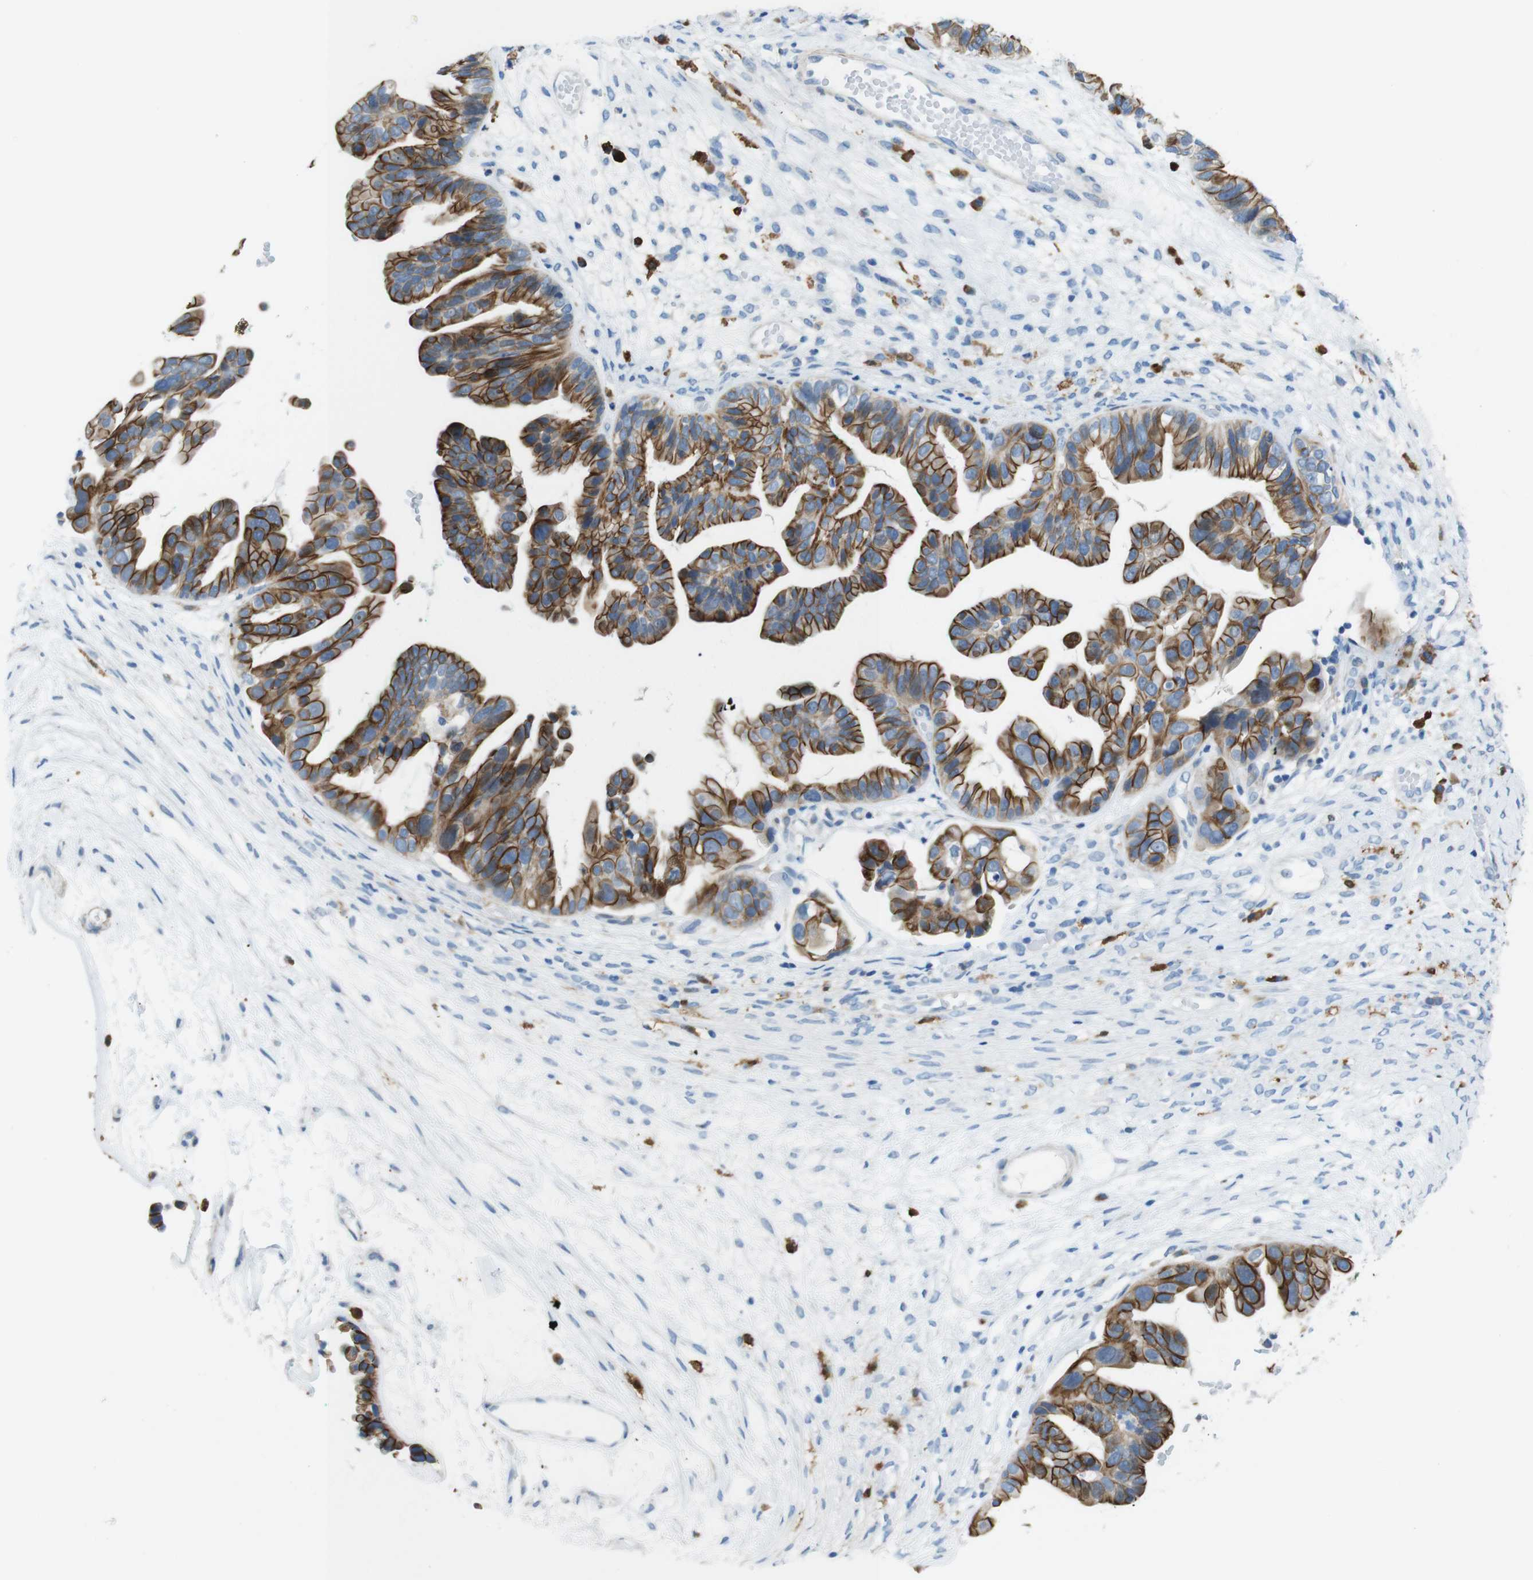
{"staining": {"intensity": "strong", "quantity": ">75%", "location": "cytoplasmic/membranous"}, "tissue": "ovarian cancer", "cell_type": "Tumor cells", "image_type": "cancer", "snomed": [{"axis": "morphology", "description": "Cystadenocarcinoma, serous, NOS"}, {"axis": "topography", "description": "Ovary"}], "caption": "Immunohistochemistry (DAB (3,3'-diaminobenzidine)) staining of ovarian cancer shows strong cytoplasmic/membranous protein positivity in about >75% of tumor cells.", "gene": "CLMN", "patient": {"sex": "female", "age": 56}}